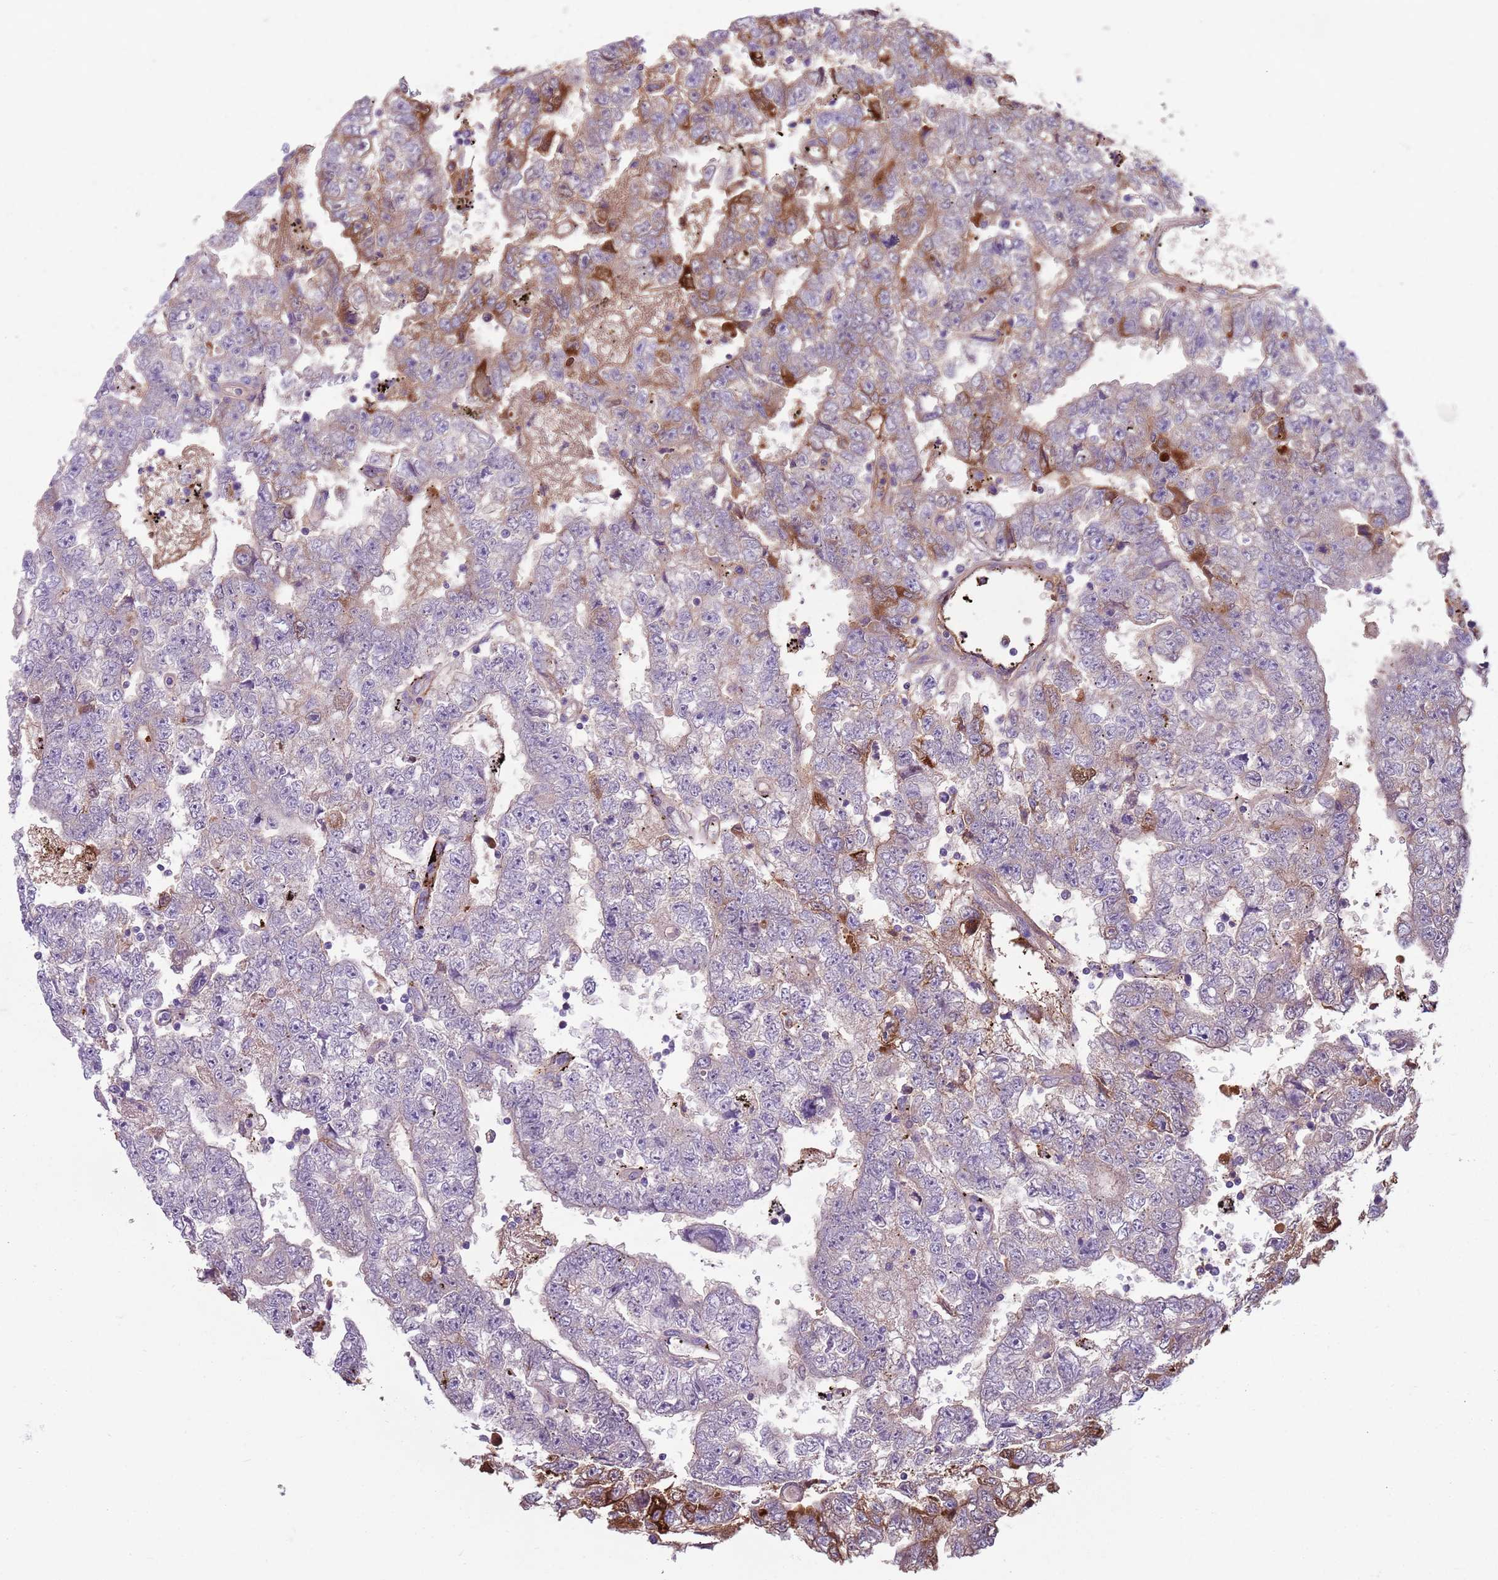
{"staining": {"intensity": "moderate", "quantity": "<25%", "location": "cytoplasmic/membranous"}, "tissue": "testis cancer", "cell_type": "Tumor cells", "image_type": "cancer", "snomed": [{"axis": "morphology", "description": "Carcinoma, Embryonal, NOS"}, {"axis": "topography", "description": "Testis"}], "caption": "Human embryonal carcinoma (testis) stained with a brown dye demonstrates moderate cytoplasmic/membranous positive positivity in approximately <25% of tumor cells.", "gene": "TAS2R38", "patient": {"sex": "male", "age": 25}}